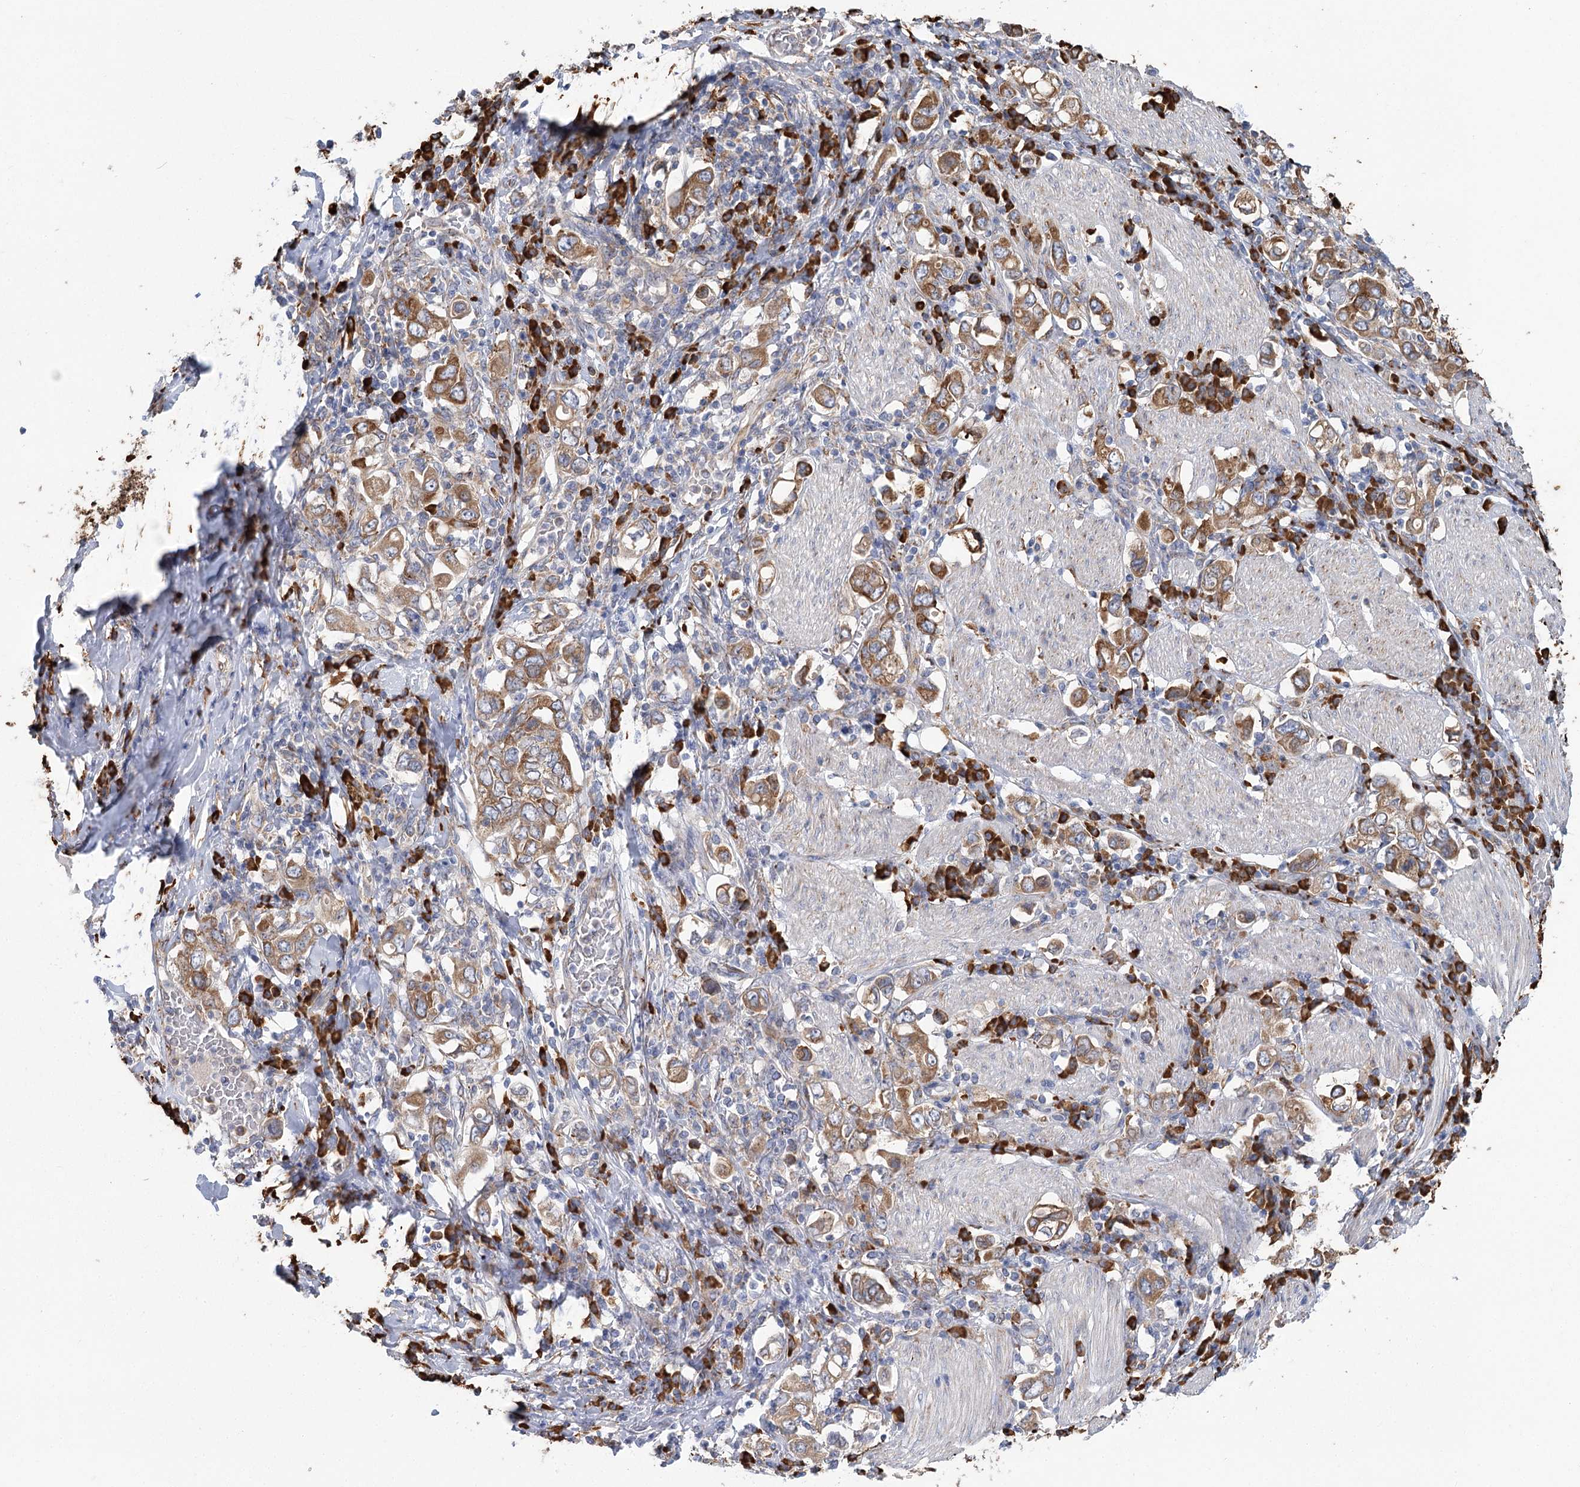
{"staining": {"intensity": "moderate", "quantity": ">75%", "location": "cytoplasmic/membranous"}, "tissue": "stomach cancer", "cell_type": "Tumor cells", "image_type": "cancer", "snomed": [{"axis": "morphology", "description": "Adenocarcinoma, NOS"}, {"axis": "topography", "description": "Stomach, upper"}], "caption": "Protein expression analysis of human stomach cancer (adenocarcinoma) reveals moderate cytoplasmic/membranous staining in approximately >75% of tumor cells. (DAB (3,3'-diaminobenzidine) IHC with brightfield microscopy, high magnification).", "gene": "METTL24", "patient": {"sex": "male", "age": 62}}